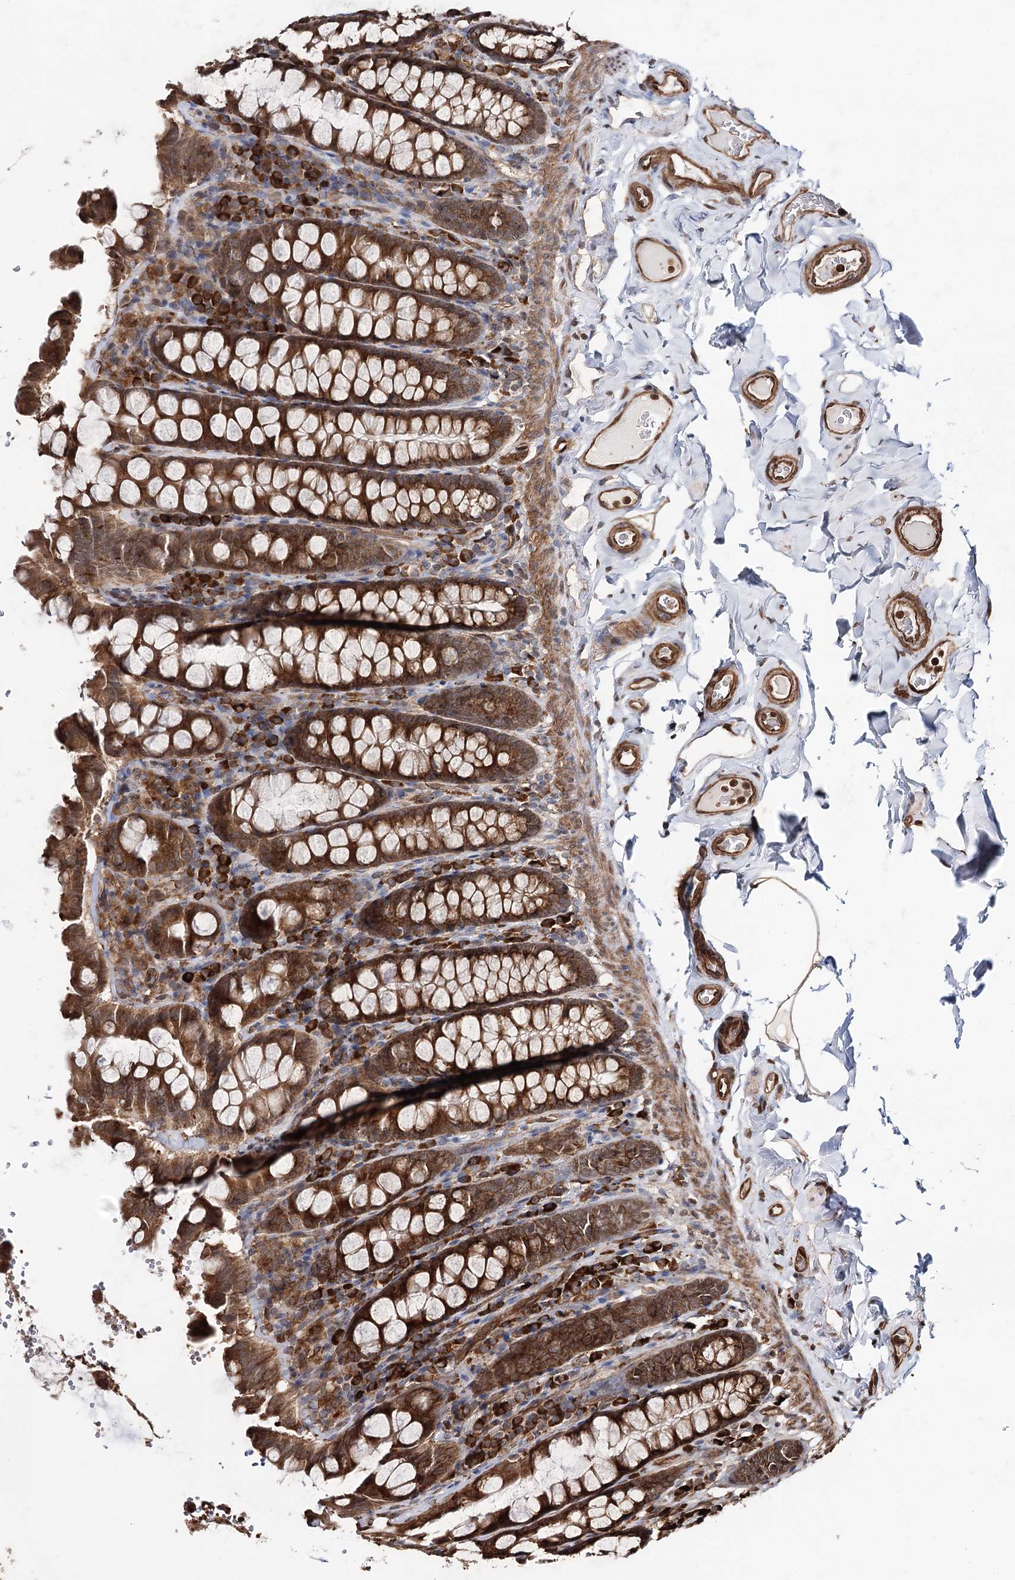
{"staining": {"intensity": "strong", "quantity": ">75%", "location": "cytoplasmic/membranous"}, "tissue": "colon", "cell_type": "Endothelial cells", "image_type": "normal", "snomed": [{"axis": "morphology", "description": "Normal tissue, NOS"}, {"axis": "topography", "description": "Colon"}, {"axis": "topography", "description": "Peripheral nerve tissue"}], "caption": "DAB (3,3'-diaminobenzidine) immunohistochemical staining of unremarkable colon reveals strong cytoplasmic/membranous protein positivity in approximately >75% of endothelial cells.", "gene": "DNAJB14", "patient": {"sex": "female", "age": 61}}